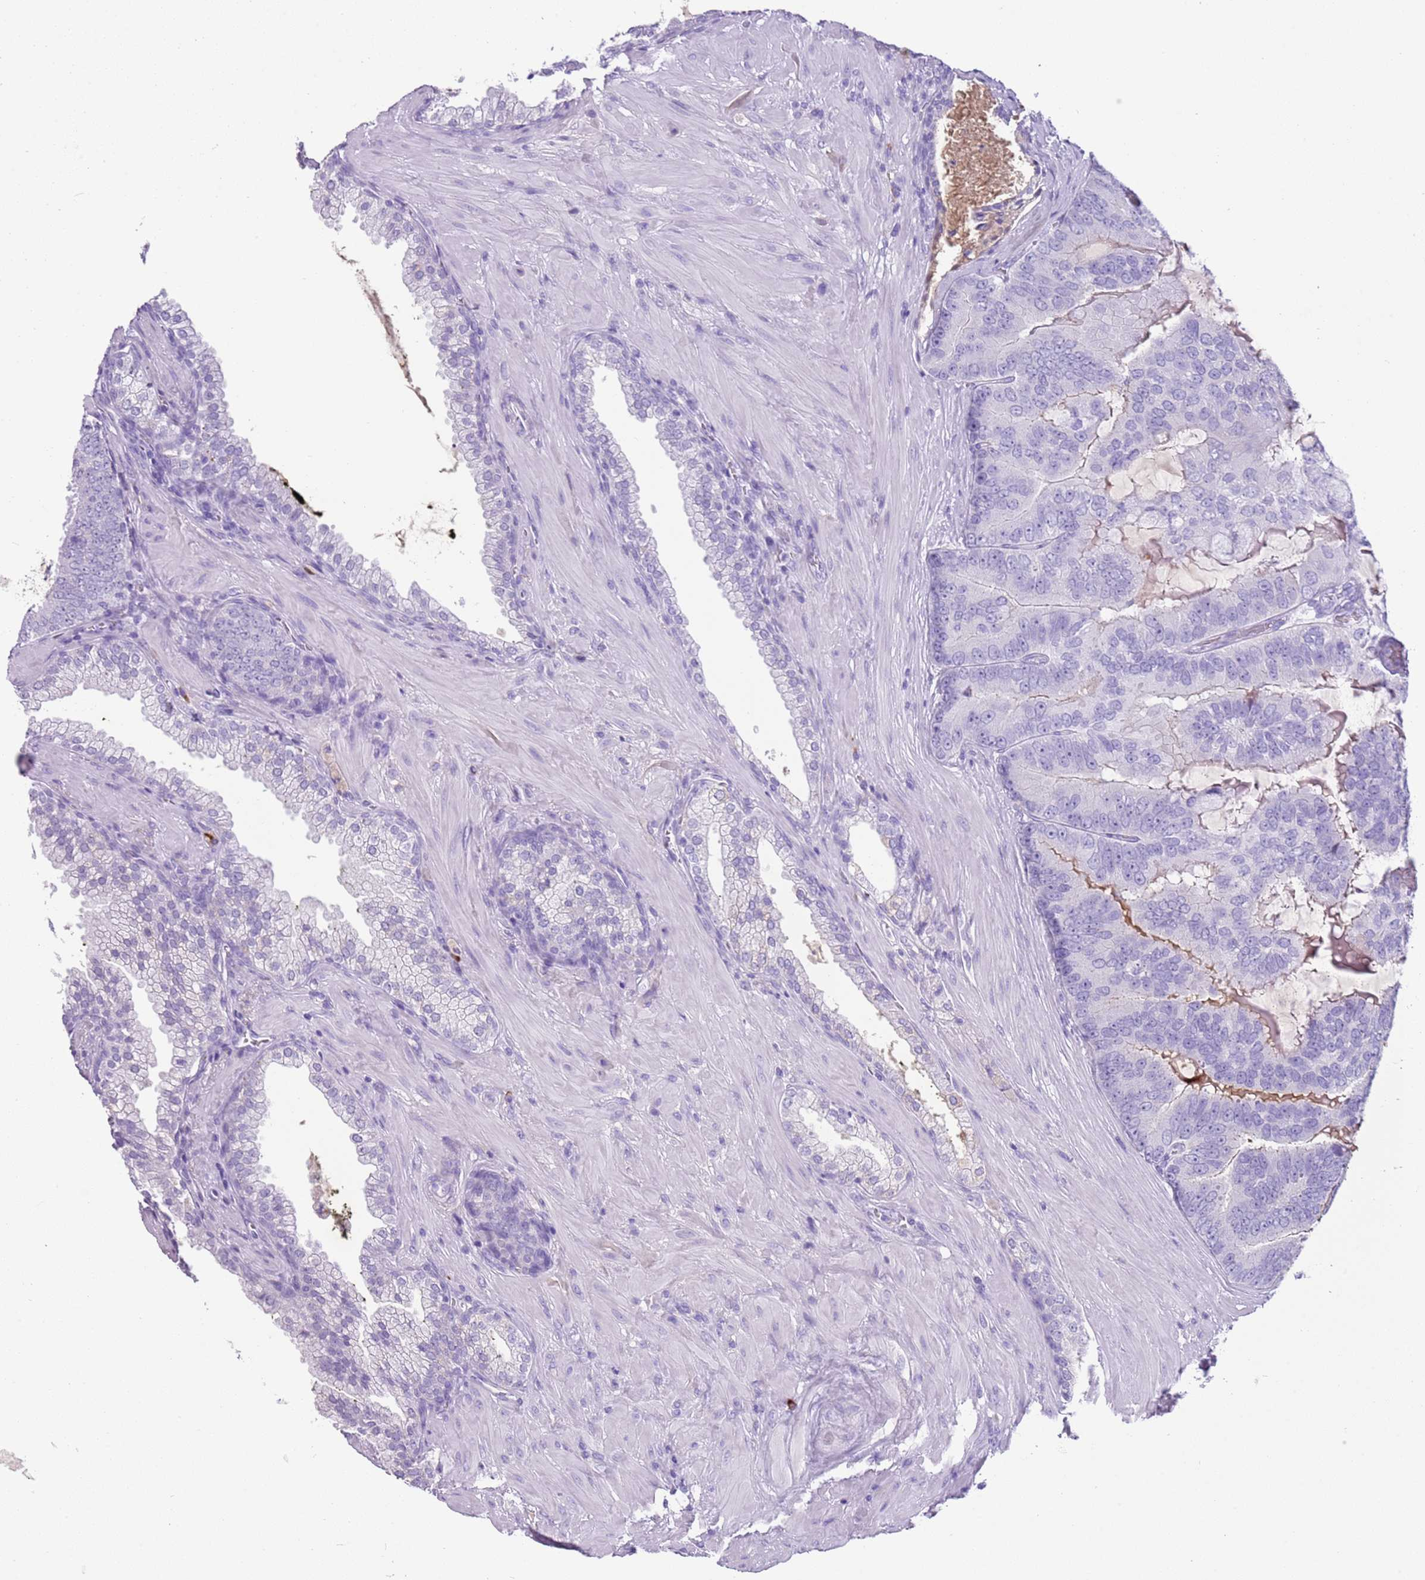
{"staining": {"intensity": "negative", "quantity": "none", "location": "none"}, "tissue": "prostate cancer", "cell_type": "Tumor cells", "image_type": "cancer", "snomed": [{"axis": "morphology", "description": "Adenocarcinoma, High grade"}, {"axis": "topography", "description": "Prostate"}], "caption": "Immunohistochemical staining of human prostate high-grade adenocarcinoma reveals no significant positivity in tumor cells. The staining is performed using DAB (3,3'-diaminobenzidine) brown chromogen with nuclei counter-stained in using hematoxylin.", "gene": "IGKV3D-11", "patient": {"sex": "male", "age": 55}}